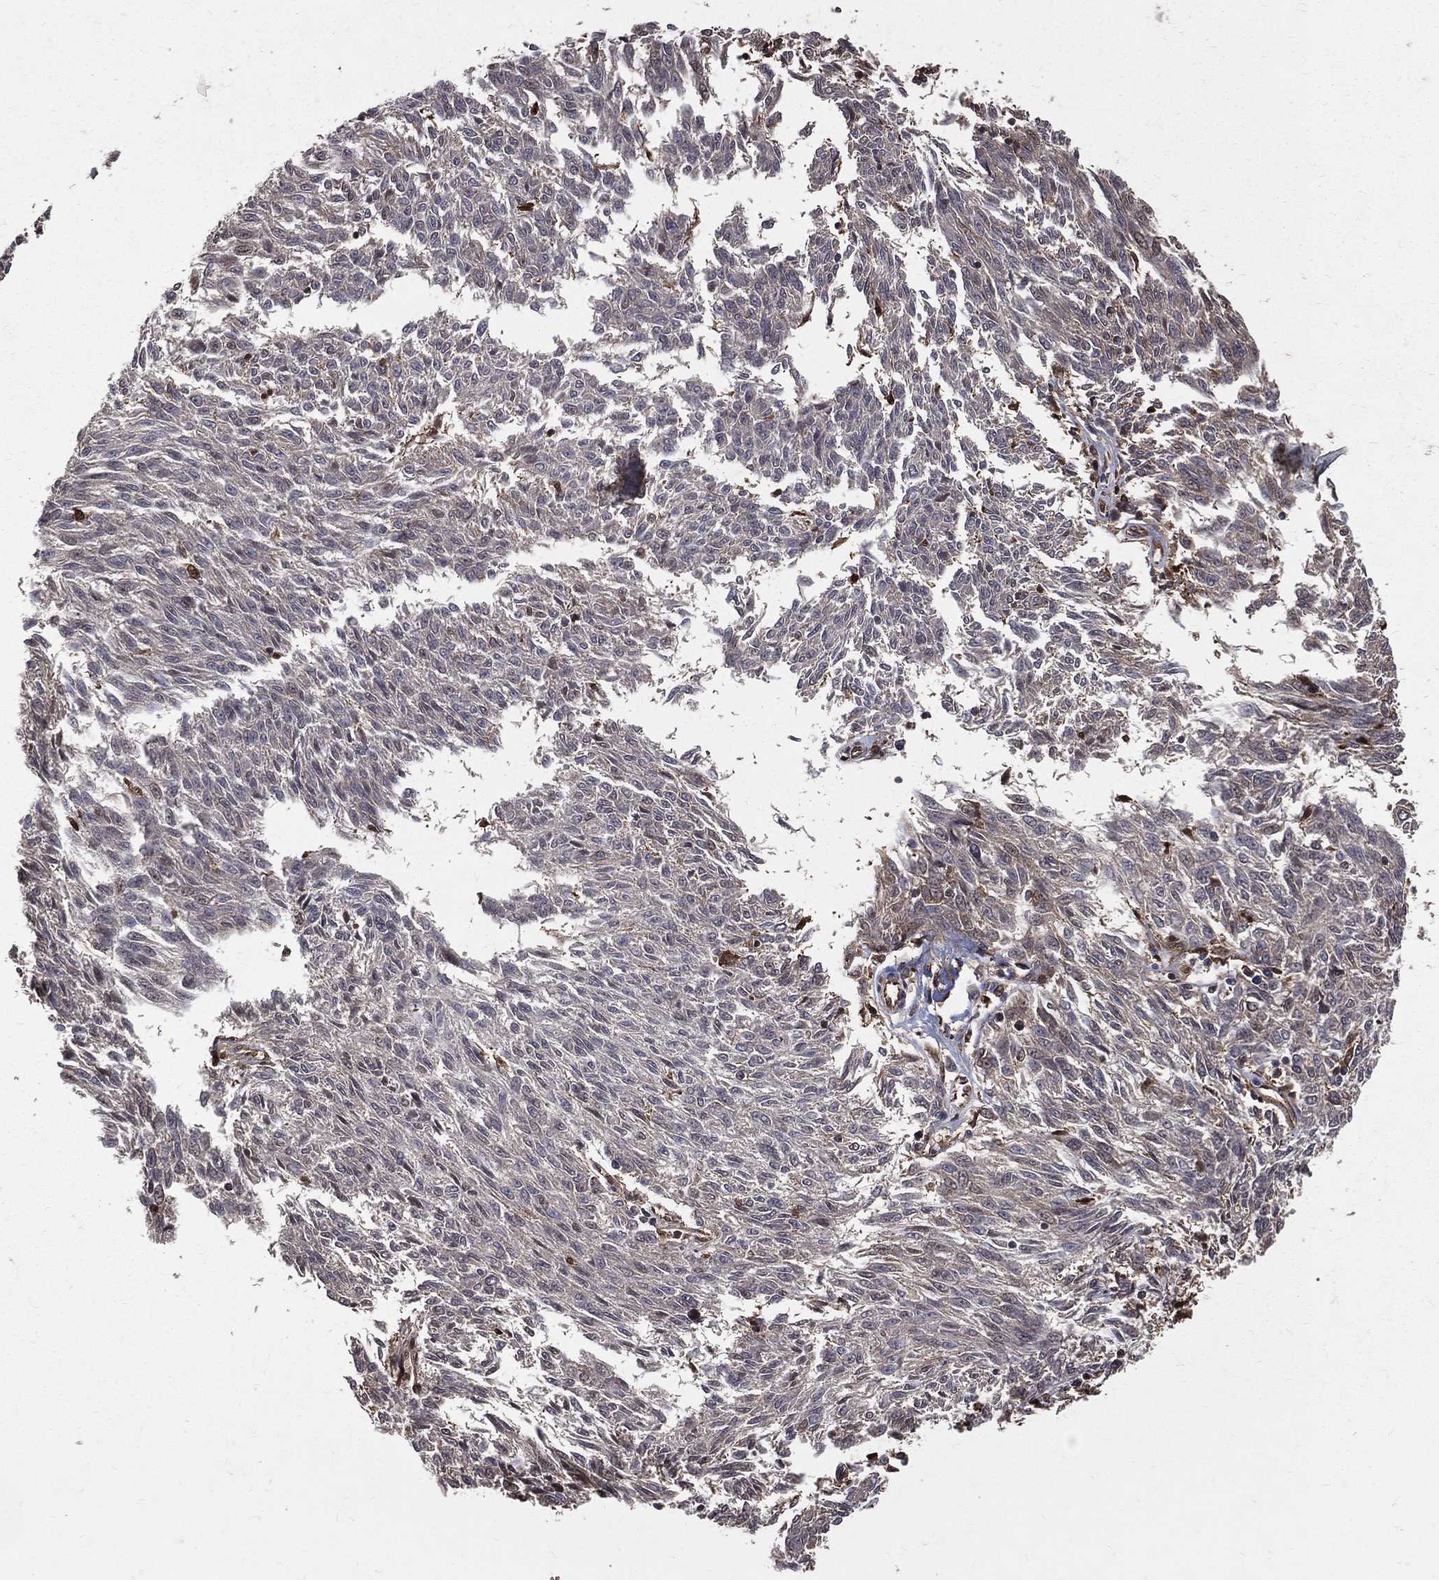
{"staining": {"intensity": "negative", "quantity": "none", "location": "none"}, "tissue": "melanoma", "cell_type": "Tumor cells", "image_type": "cancer", "snomed": [{"axis": "morphology", "description": "Malignant melanoma, NOS"}, {"axis": "topography", "description": "Skin"}], "caption": "A histopathology image of human melanoma is negative for staining in tumor cells.", "gene": "DPYSL2", "patient": {"sex": "female", "age": 72}}